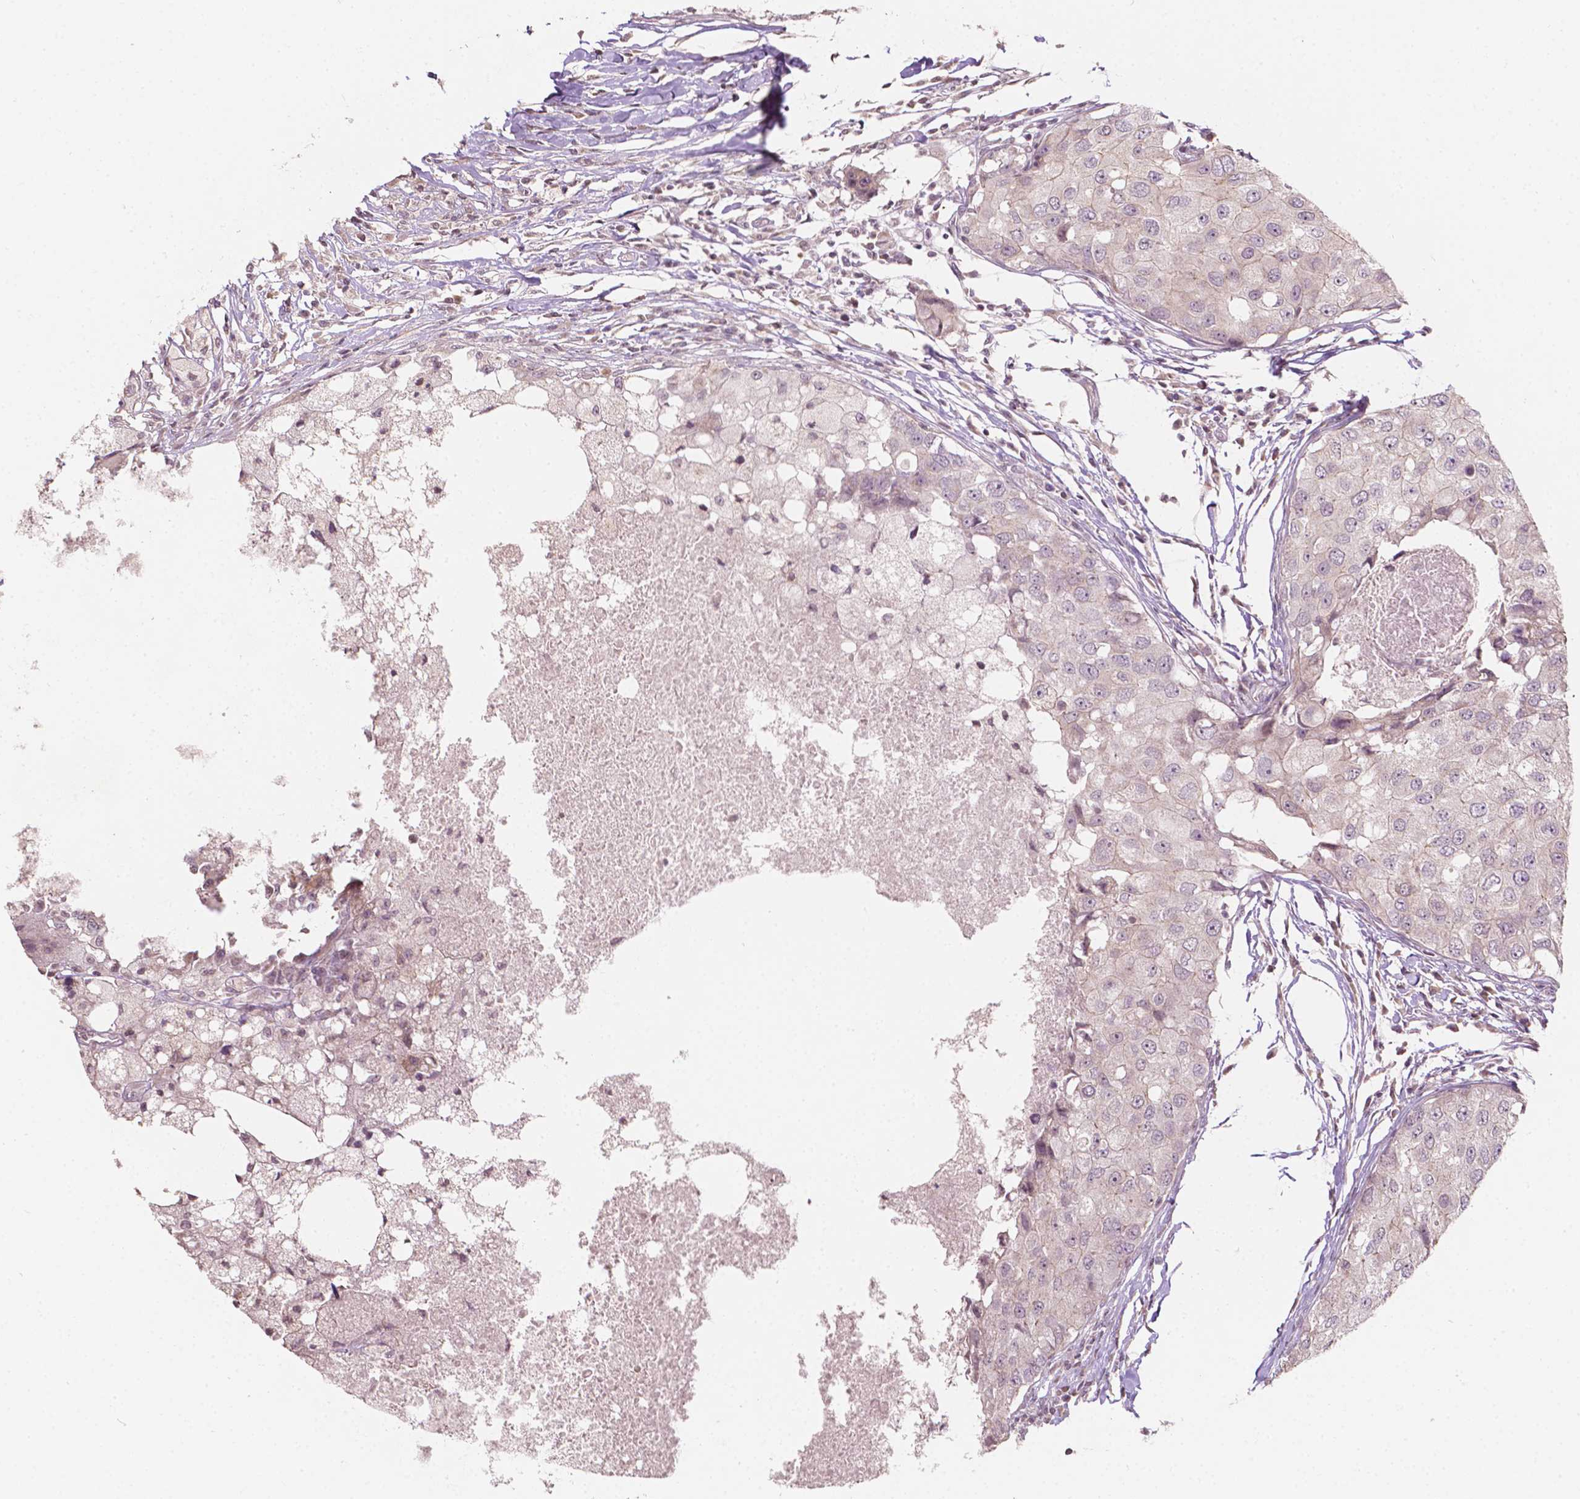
{"staining": {"intensity": "negative", "quantity": "none", "location": "none"}, "tissue": "breast cancer", "cell_type": "Tumor cells", "image_type": "cancer", "snomed": [{"axis": "morphology", "description": "Duct carcinoma"}, {"axis": "topography", "description": "Breast"}], "caption": "Histopathology image shows no protein positivity in tumor cells of breast cancer (invasive ductal carcinoma) tissue.", "gene": "NOS1AP", "patient": {"sex": "female", "age": 27}}